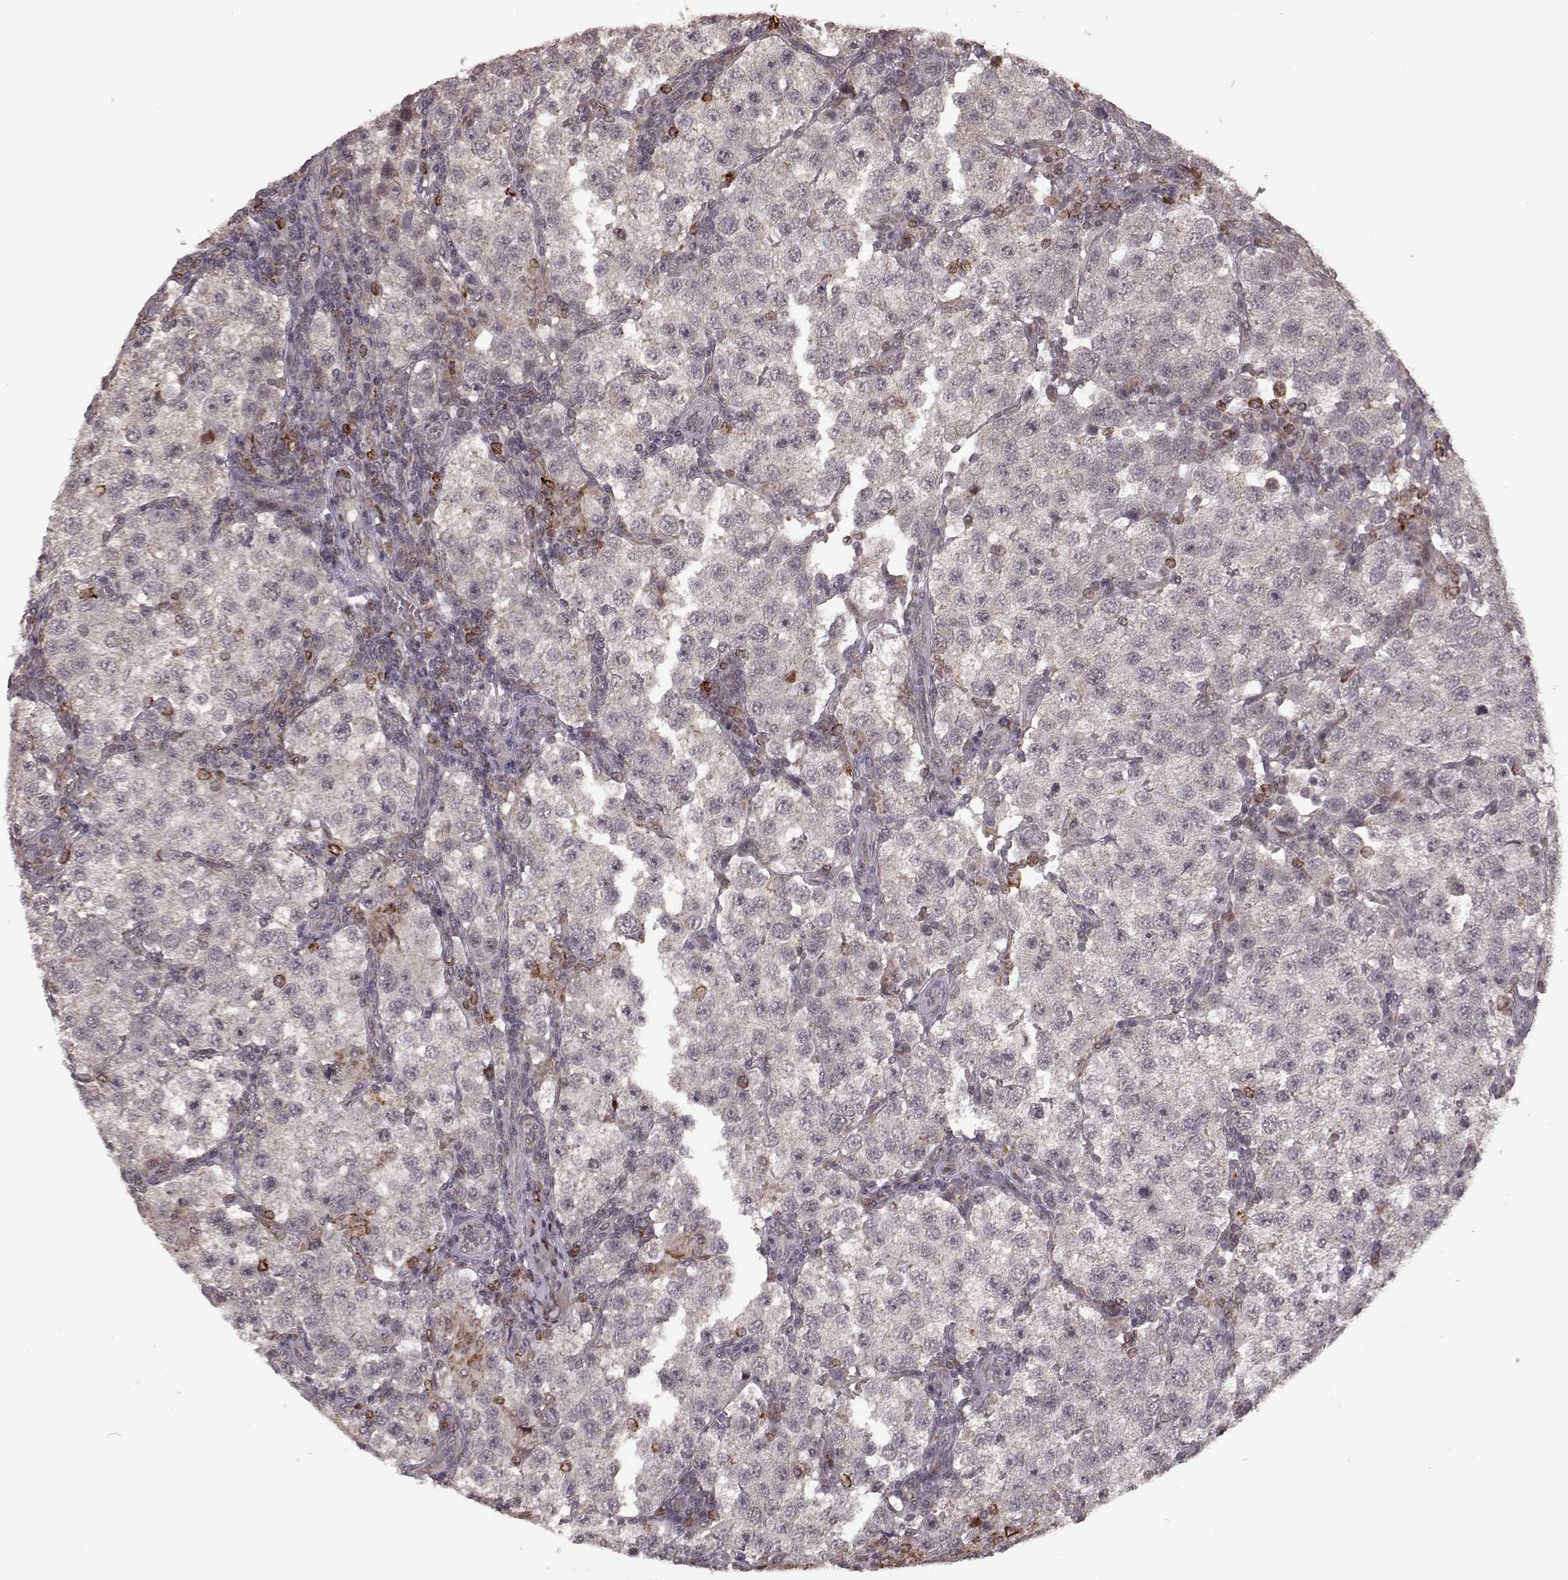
{"staining": {"intensity": "negative", "quantity": "none", "location": "none"}, "tissue": "testis cancer", "cell_type": "Tumor cells", "image_type": "cancer", "snomed": [{"axis": "morphology", "description": "Seminoma, NOS"}, {"axis": "topography", "description": "Testis"}], "caption": "Protein analysis of testis cancer (seminoma) exhibits no significant positivity in tumor cells. (Brightfield microscopy of DAB IHC at high magnification).", "gene": "ELOVL5", "patient": {"sex": "male", "age": 37}}